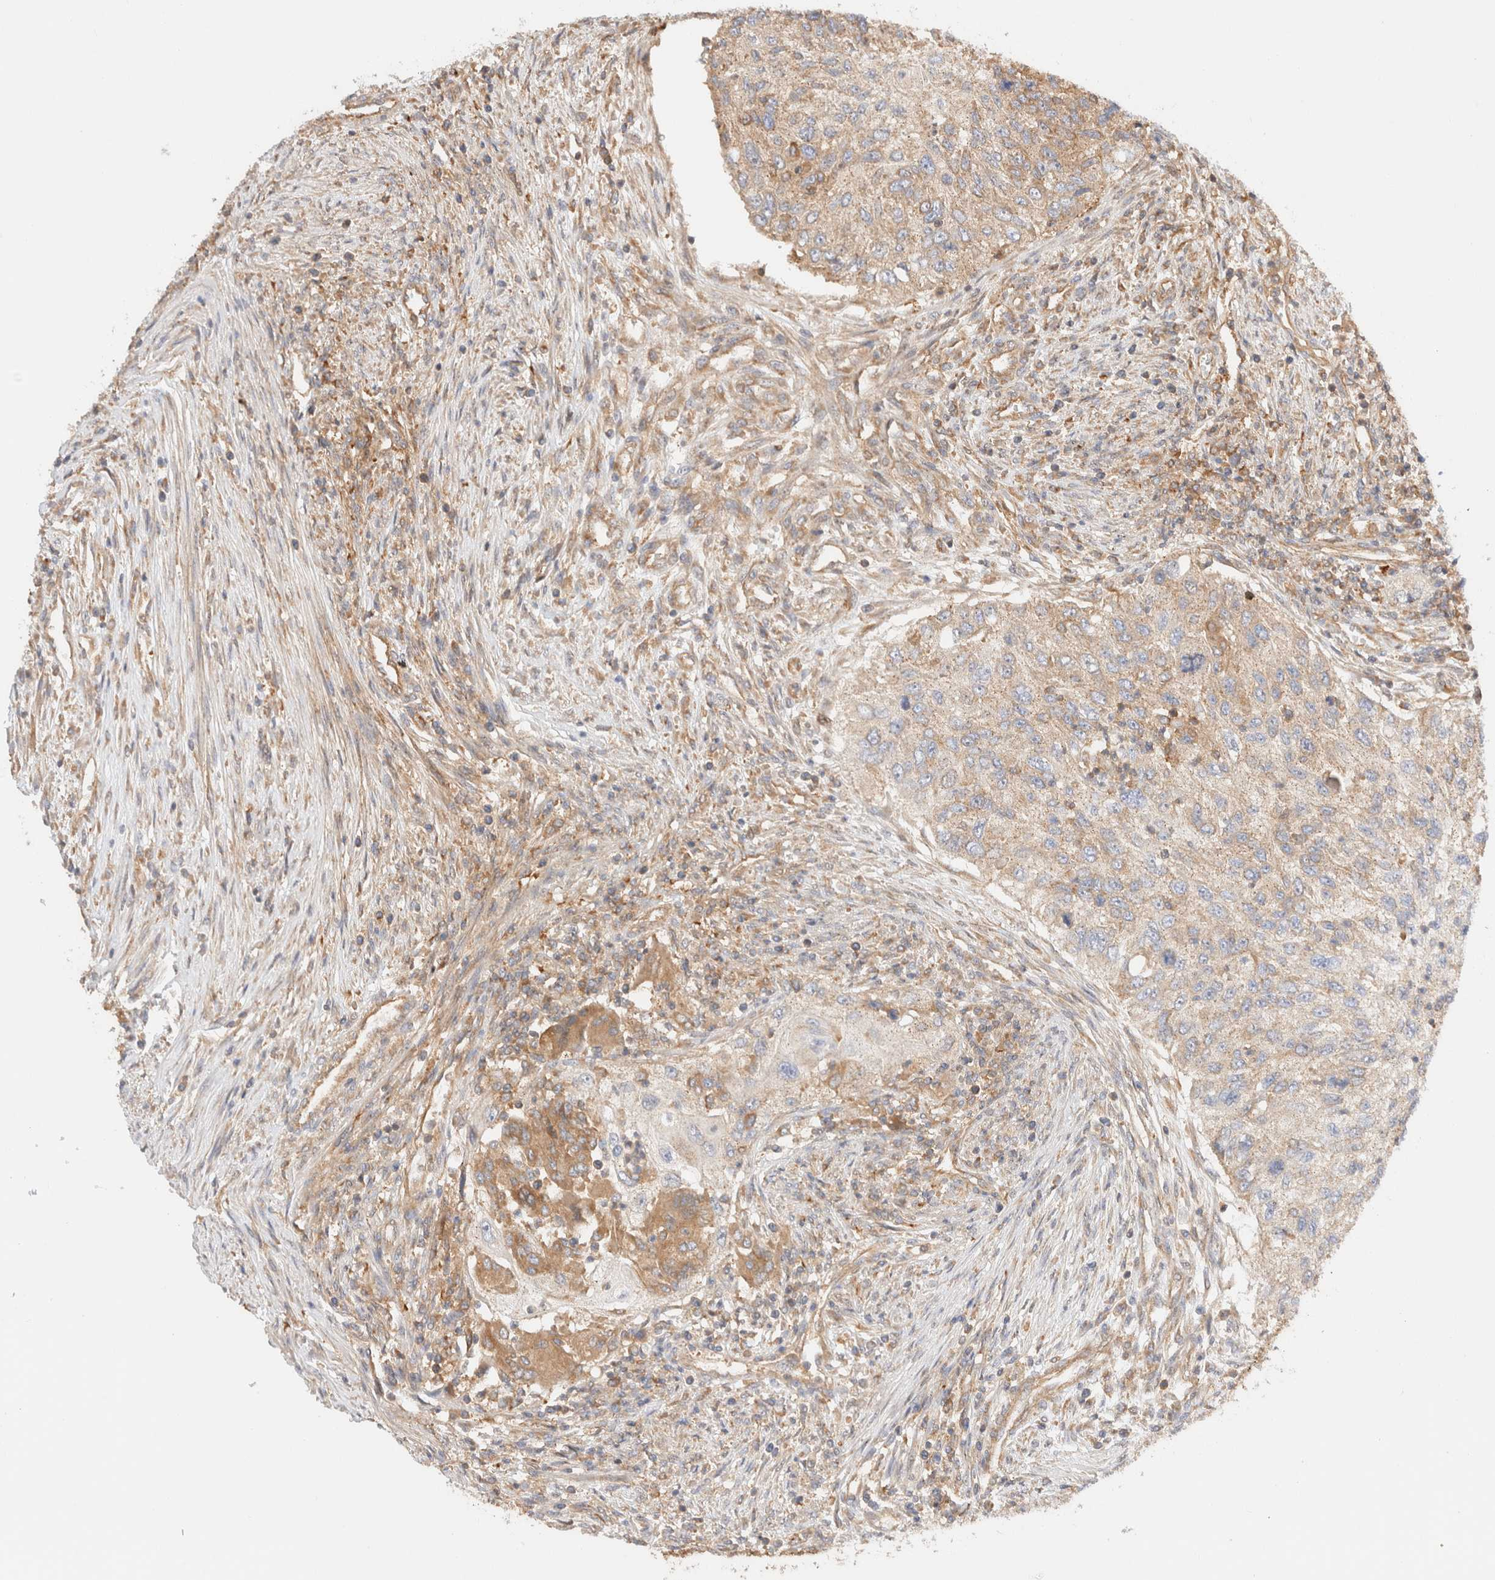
{"staining": {"intensity": "weak", "quantity": "25%-75%", "location": "cytoplasmic/membranous"}, "tissue": "urothelial cancer", "cell_type": "Tumor cells", "image_type": "cancer", "snomed": [{"axis": "morphology", "description": "Urothelial carcinoma, High grade"}, {"axis": "topography", "description": "Urinary bladder"}], "caption": "Urothelial cancer stained with a protein marker exhibits weak staining in tumor cells.", "gene": "RABEP1", "patient": {"sex": "female", "age": 60}}